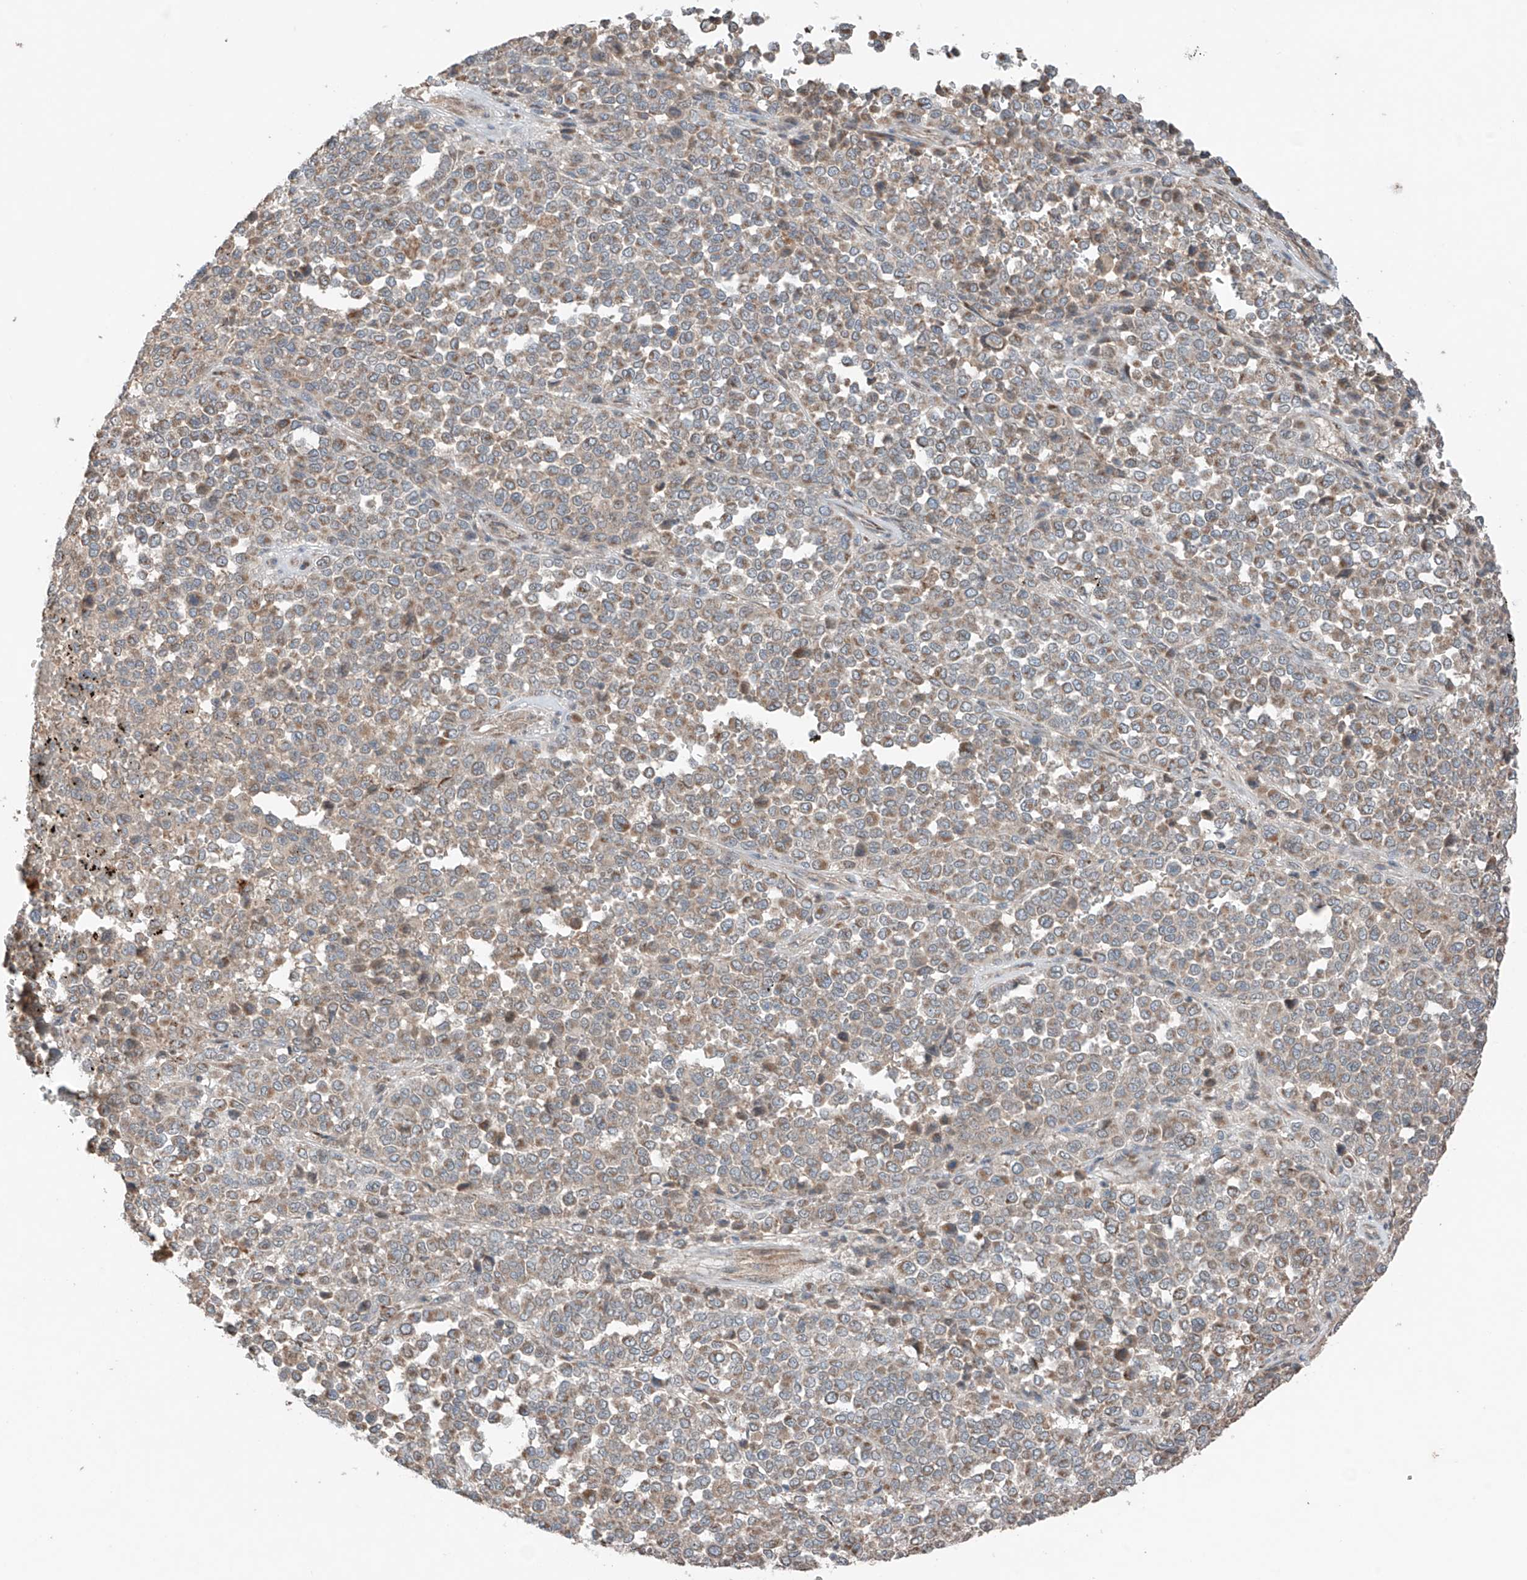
{"staining": {"intensity": "weak", "quantity": "25%-75%", "location": "cytoplasmic/membranous"}, "tissue": "melanoma", "cell_type": "Tumor cells", "image_type": "cancer", "snomed": [{"axis": "morphology", "description": "Malignant melanoma, Metastatic site"}, {"axis": "topography", "description": "Pancreas"}], "caption": "A photomicrograph of malignant melanoma (metastatic site) stained for a protein demonstrates weak cytoplasmic/membranous brown staining in tumor cells. (brown staining indicates protein expression, while blue staining denotes nuclei).", "gene": "SAMD3", "patient": {"sex": "female", "age": 30}}